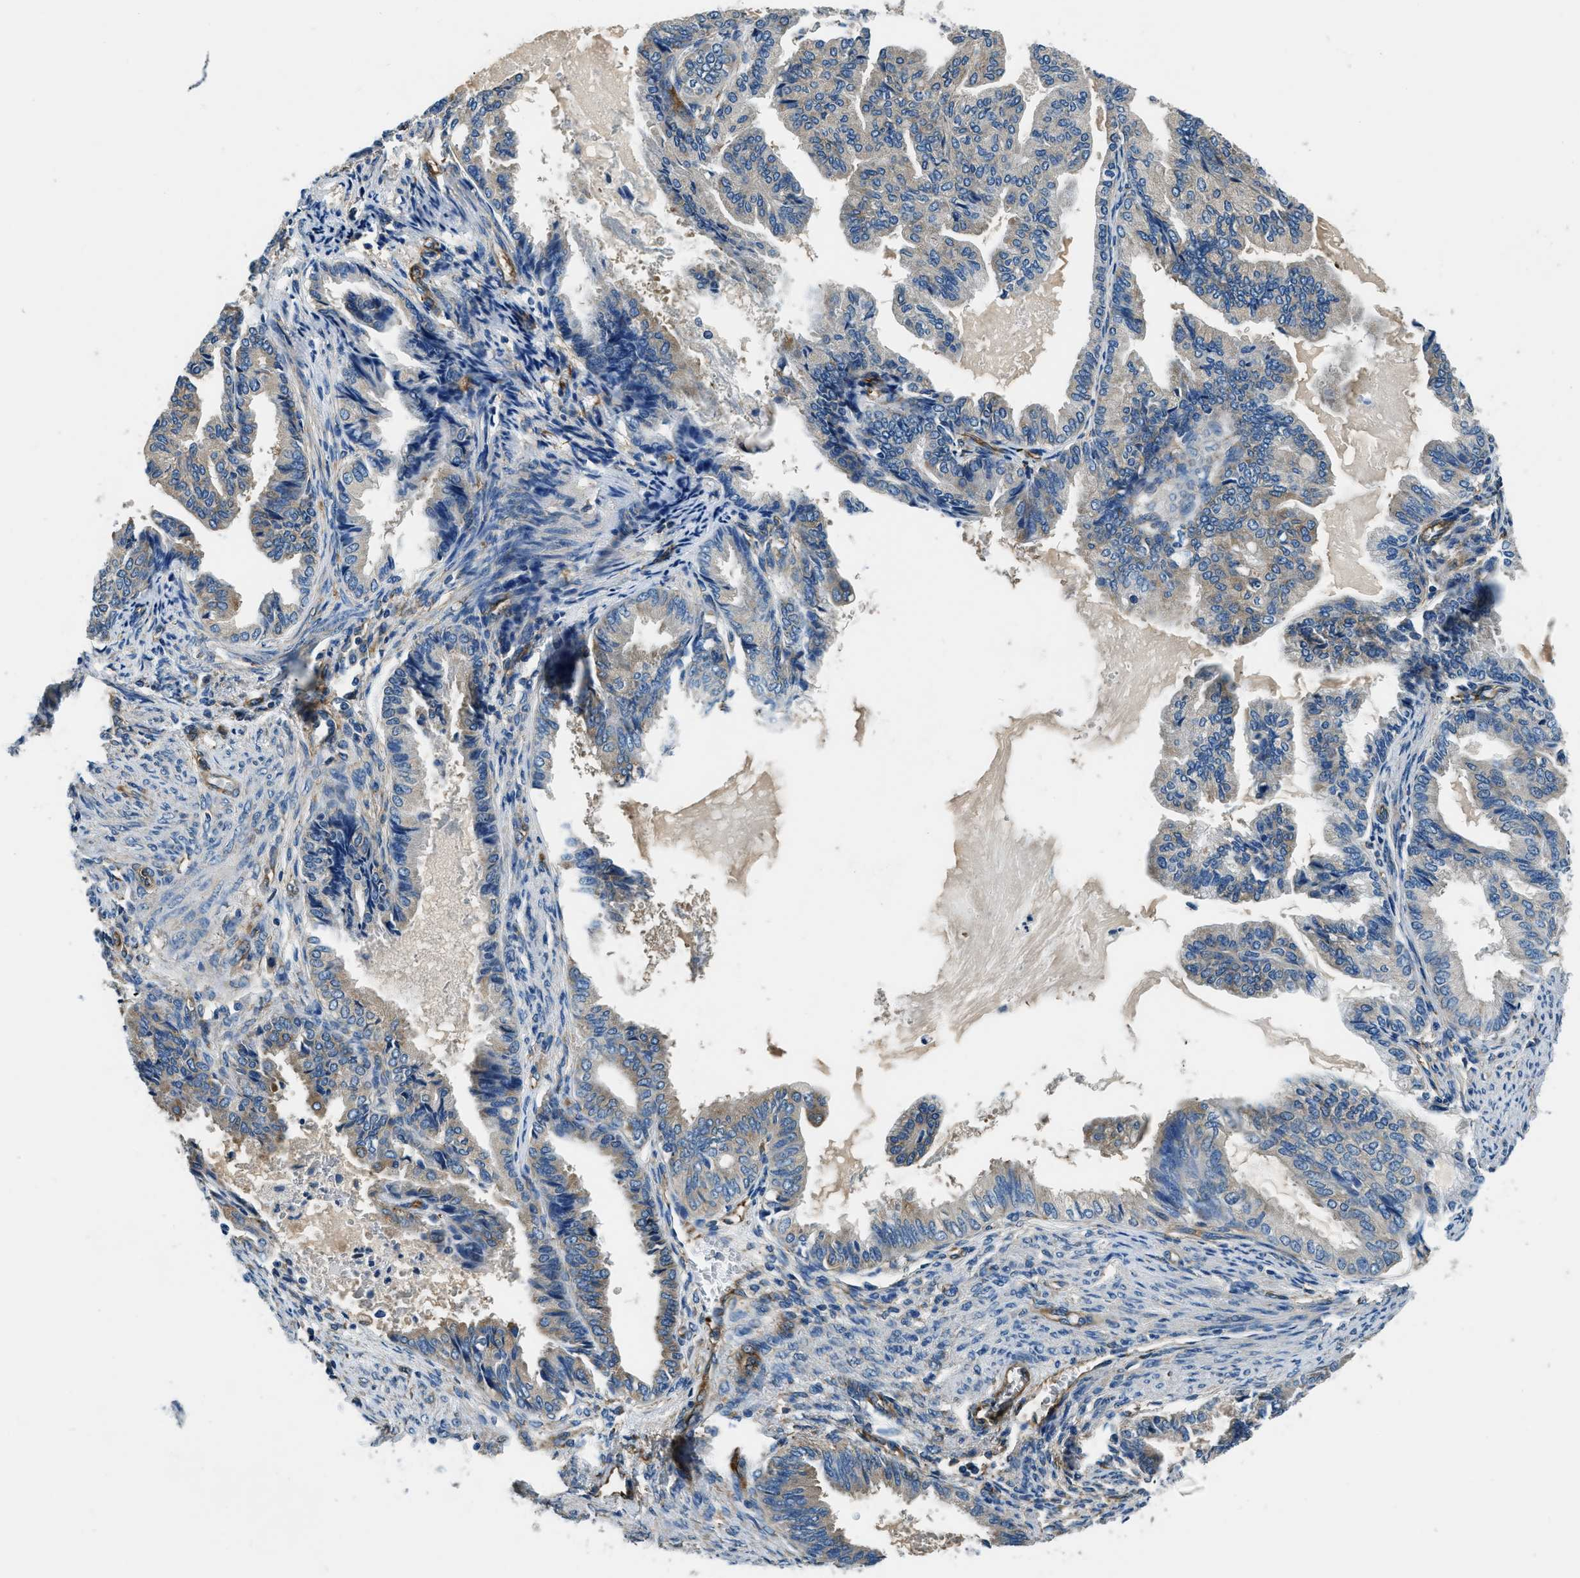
{"staining": {"intensity": "weak", "quantity": "<25%", "location": "cytoplasmic/membranous"}, "tissue": "endometrial cancer", "cell_type": "Tumor cells", "image_type": "cancer", "snomed": [{"axis": "morphology", "description": "Adenocarcinoma, NOS"}, {"axis": "topography", "description": "Endometrium"}], "caption": "A micrograph of adenocarcinoma (endometrial) stained for a protein displays no brown staining in tumor cells.", "gene": "EEA1", "patient": {"sex": "female", "age": 86}}